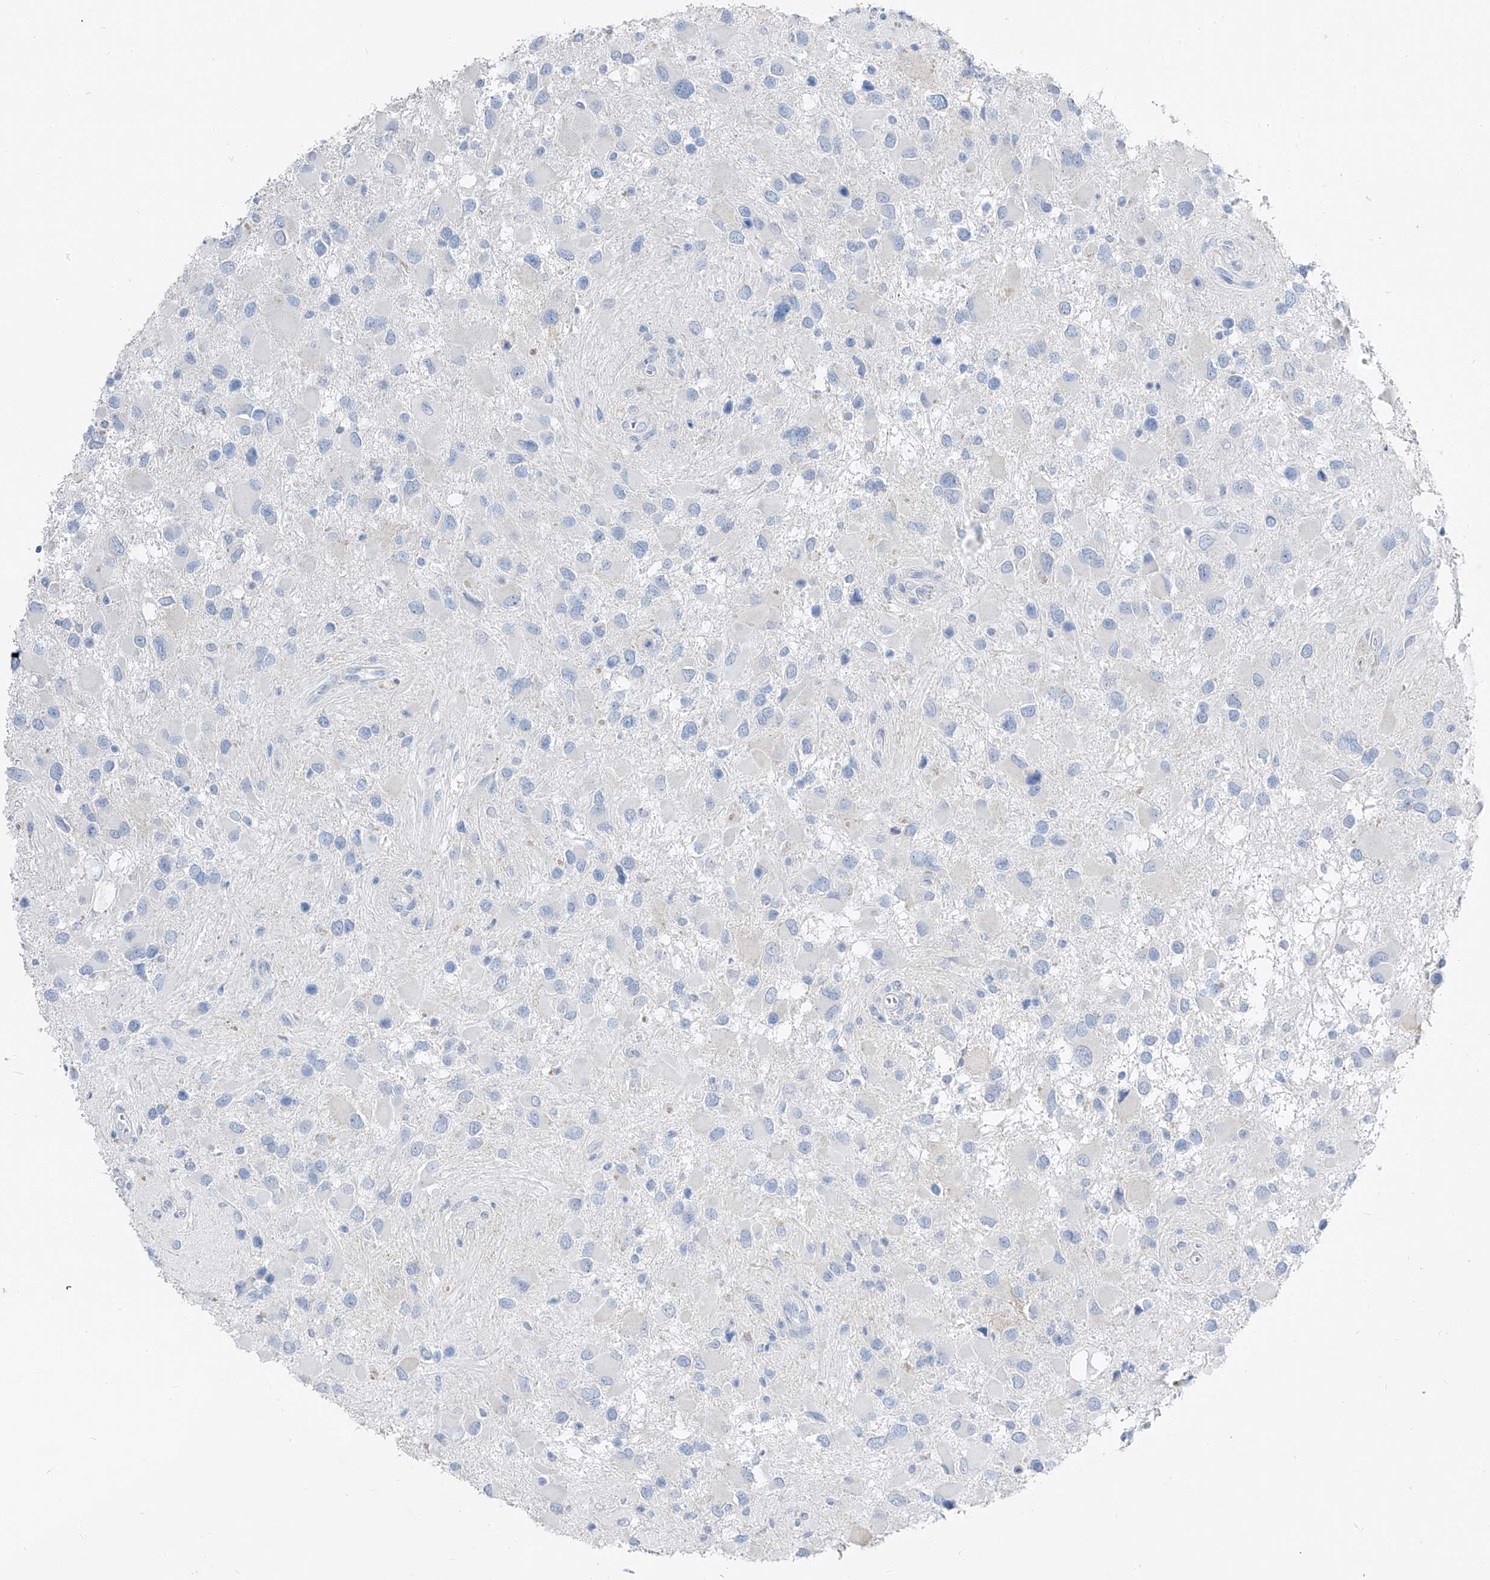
{"staining": {"intensity": "negative", "quantity": "none", "location": "none"}, "tissue": "glioma", "cell_type": "Tumor cells", "image_type": "cancer", "snomed": [{"axis": "morphology", "description": "Glioma, malignant, High grade"}, {"axis": "topography", "description": "Brain"}], "caption": "The photomicrograph shows no staining of tumor cells in malignant high-grade glioma. (Stains: DAB (3,3'-diaminobenzidine) immunohistochemistry (IHC) with hematoxylin counter stain, Microscopy: brightfield microscopy at high magnification).", "gene": "FRS3", "patient": {"sex": "male", "age": 53}}